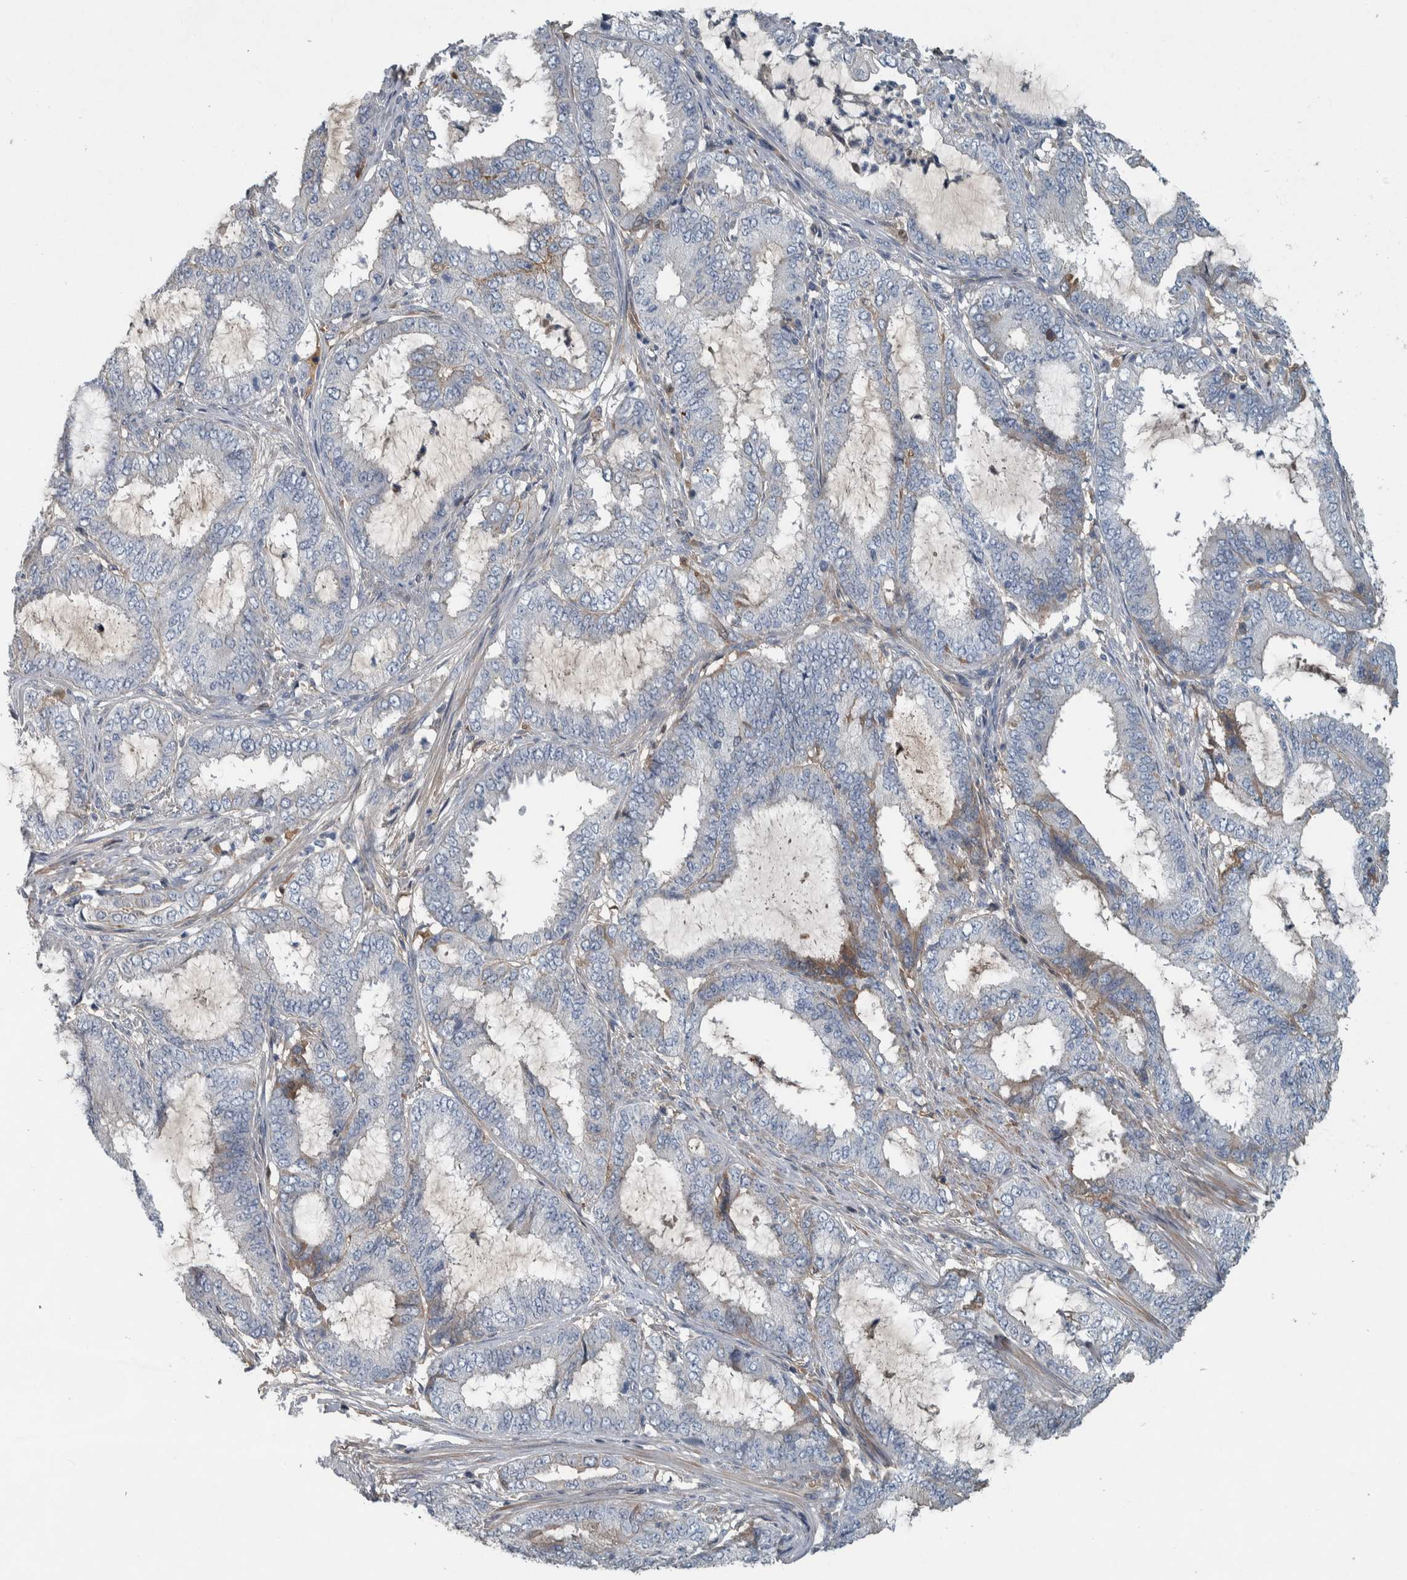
{"staining": {"intensity": "negative", "quantity": "none", "location": "none"}, "tissue": "endometrial cancer", "cell_type": "Tumor cells", "image_type": "cancer", "snomed": [{"axis": "morphology", "description": "Adenocarcinoma, NOS"}, {"axis": "topography", "description": "Endometrium"}], "caption": "Endometrial cancer was stained to show a protein in brown. There is no significant expression in tumor cells. (DAB immunohistochemistry visualized using brightfield microscopy, high magnification).", "gene": "SERPINC1", "patient": {"sex": "female", "age": 51}}